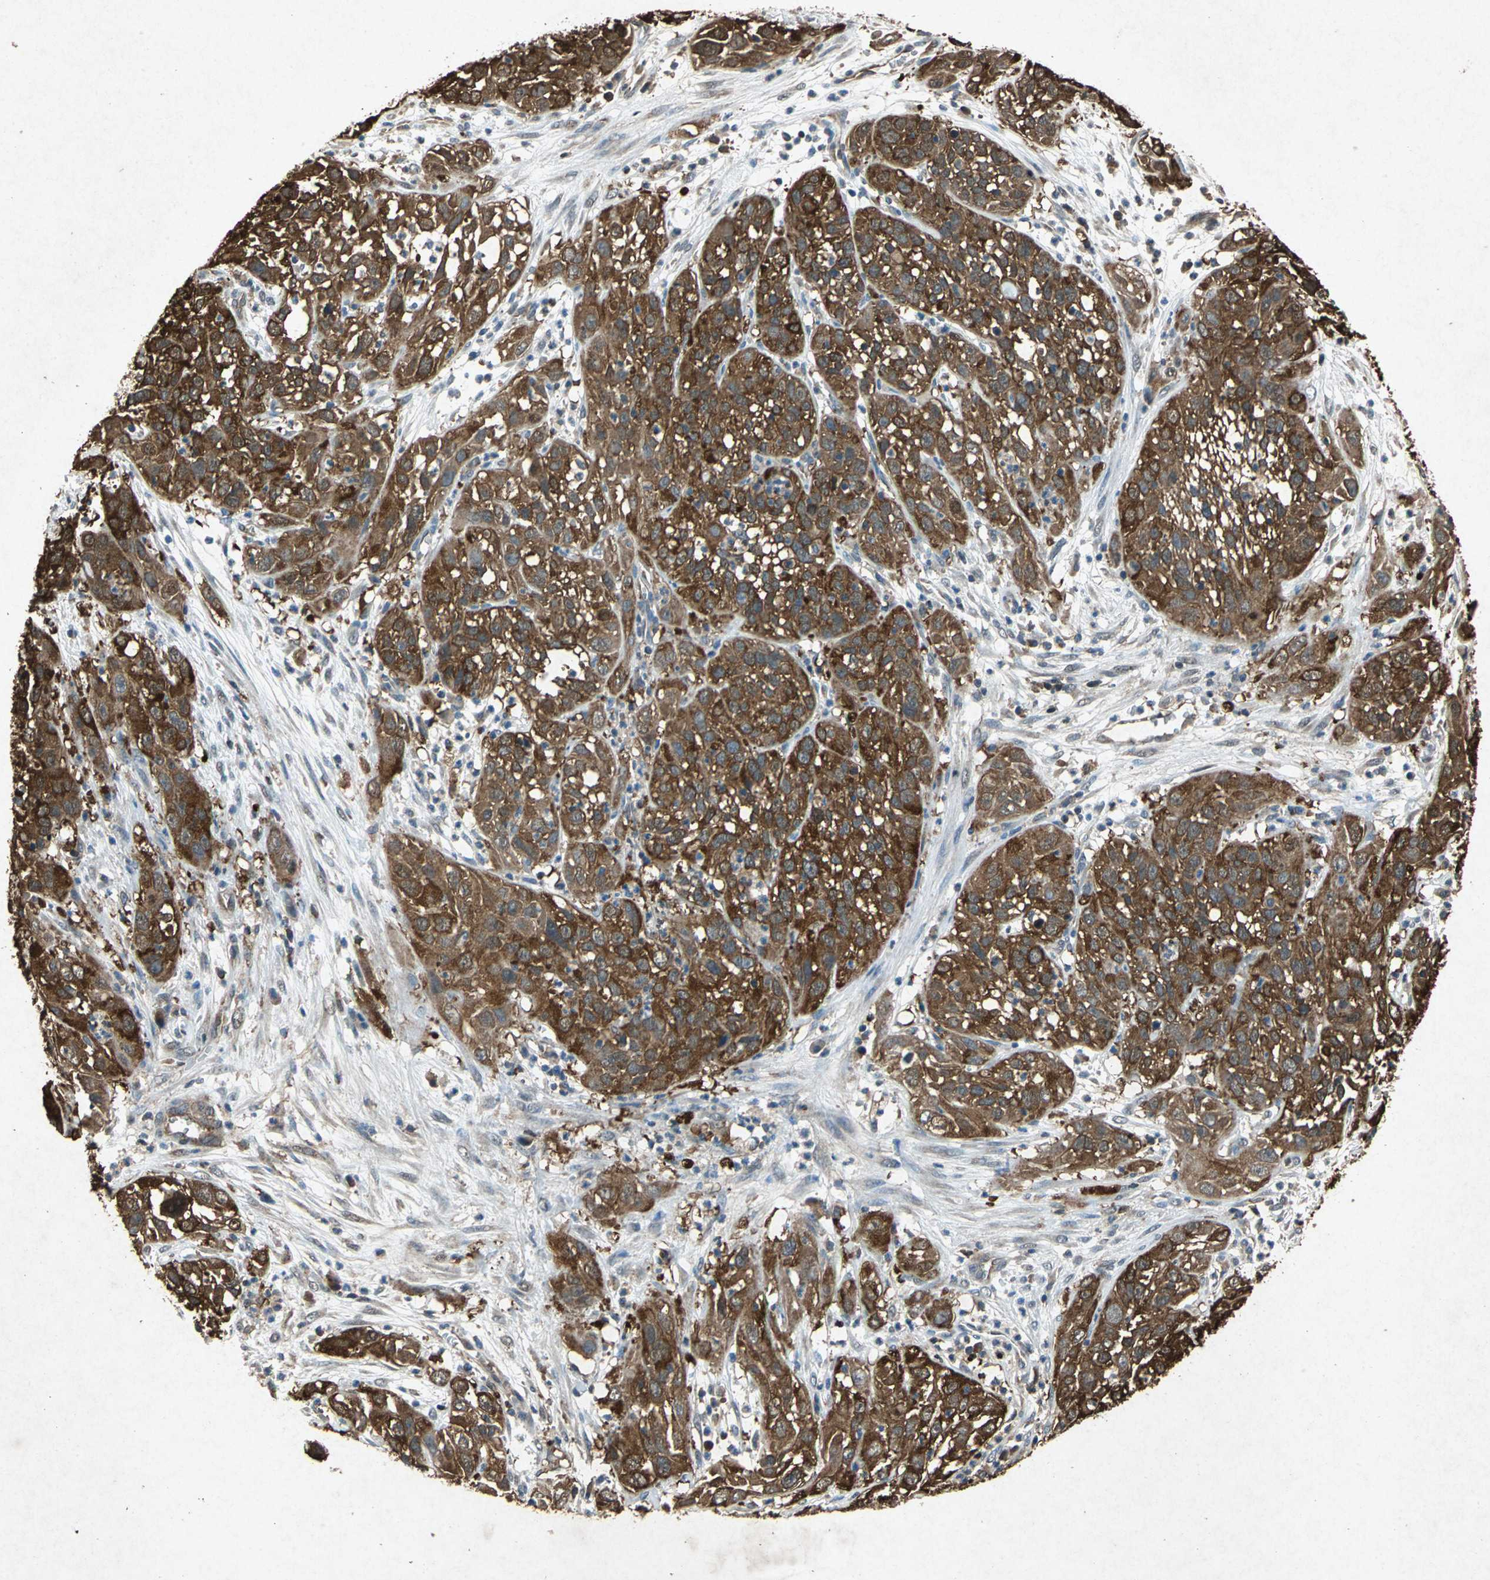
{"staining": {"intensity": "strong", "quantity": ">75%", "location": "cytoplasmic/membranous"}, "tissue": "cervical cancer", "cell_type": "Tumor cells", "image_type": "cancer", "snomed": [{"axis": "morphology", "description": "Squamous cell carcinoma, NOS"}, {"axis": "topography", "description": "Cervix"}], "caption": "Cervical squamous cell carcinoma stained with immunohistochemistry reveals strong cytoplasmic/membranous positivity in approximately >75% of tumor cells. (IHC, brightfield microscopy, high magnification).", "gene": "HSP90AB1", "patient": {"sex": "female", "age": 32}}